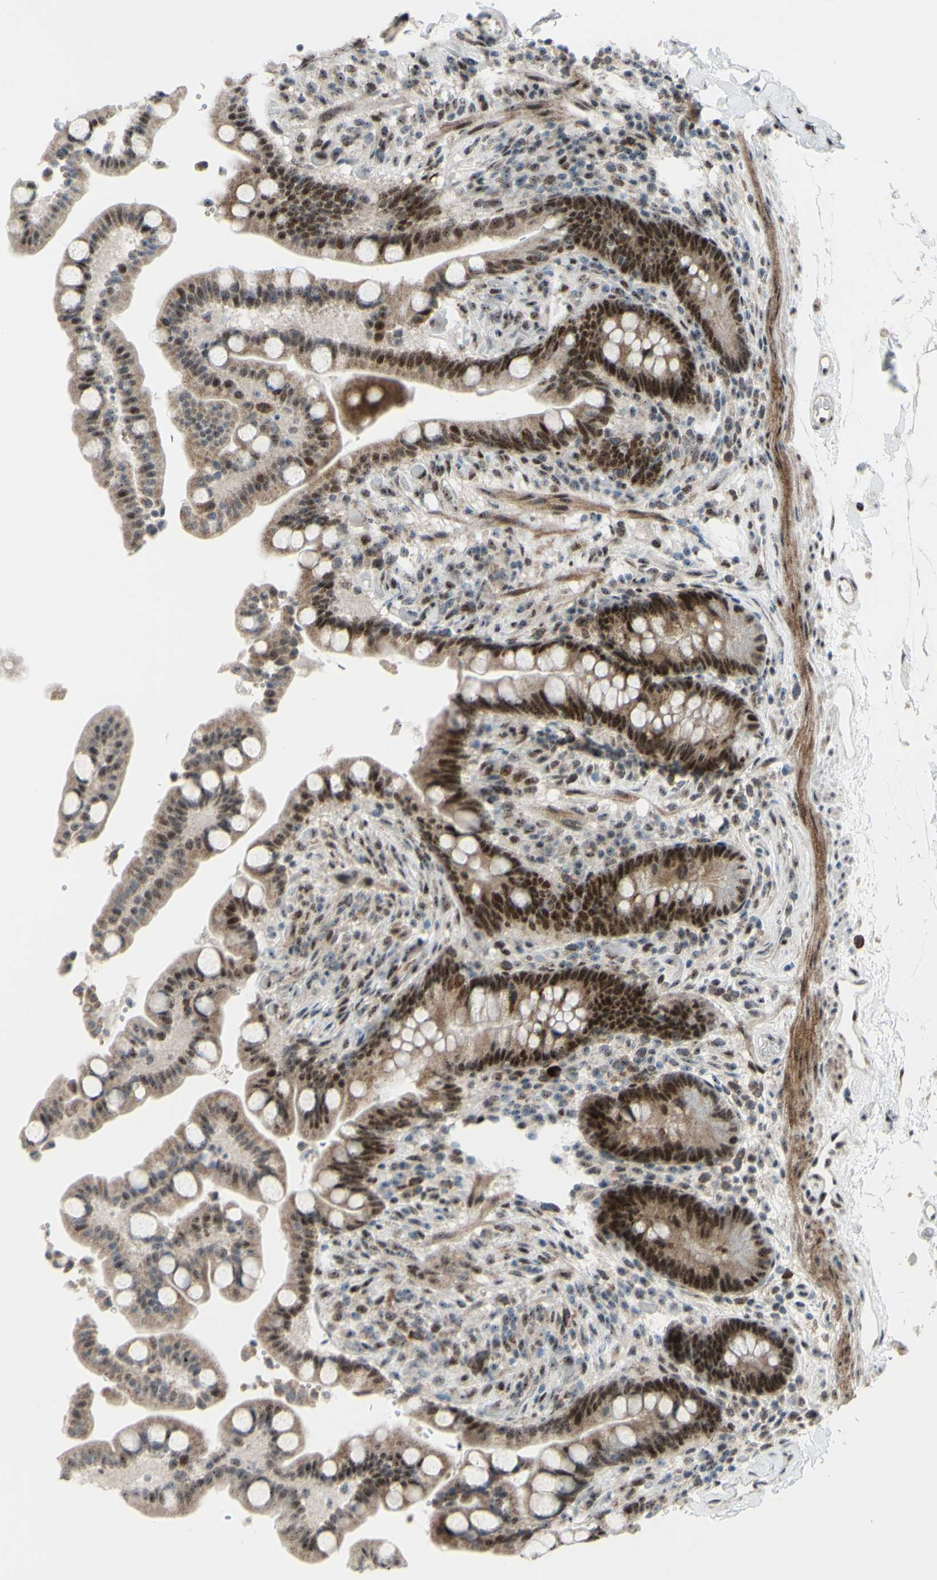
{"staining": {"intensity": "moderate", "quantity": ">75%", "location": "nuclear"}, "tissue": "colon", "cell_type": "Endothelial cells", "image_type": "normal", "snomed": [{"axis": "morphology", "description": "Normal tissue, NOS"}, {"axis": "topography", "description": "Colon"}], "caption": "Protein expression by immunohistochemistry exhibits moderate nuclear staining in about >75% of endothelial cells in unremarkable colon.", "gene": "POLR1A", "patient": {"sex": "male", "age": 73}}